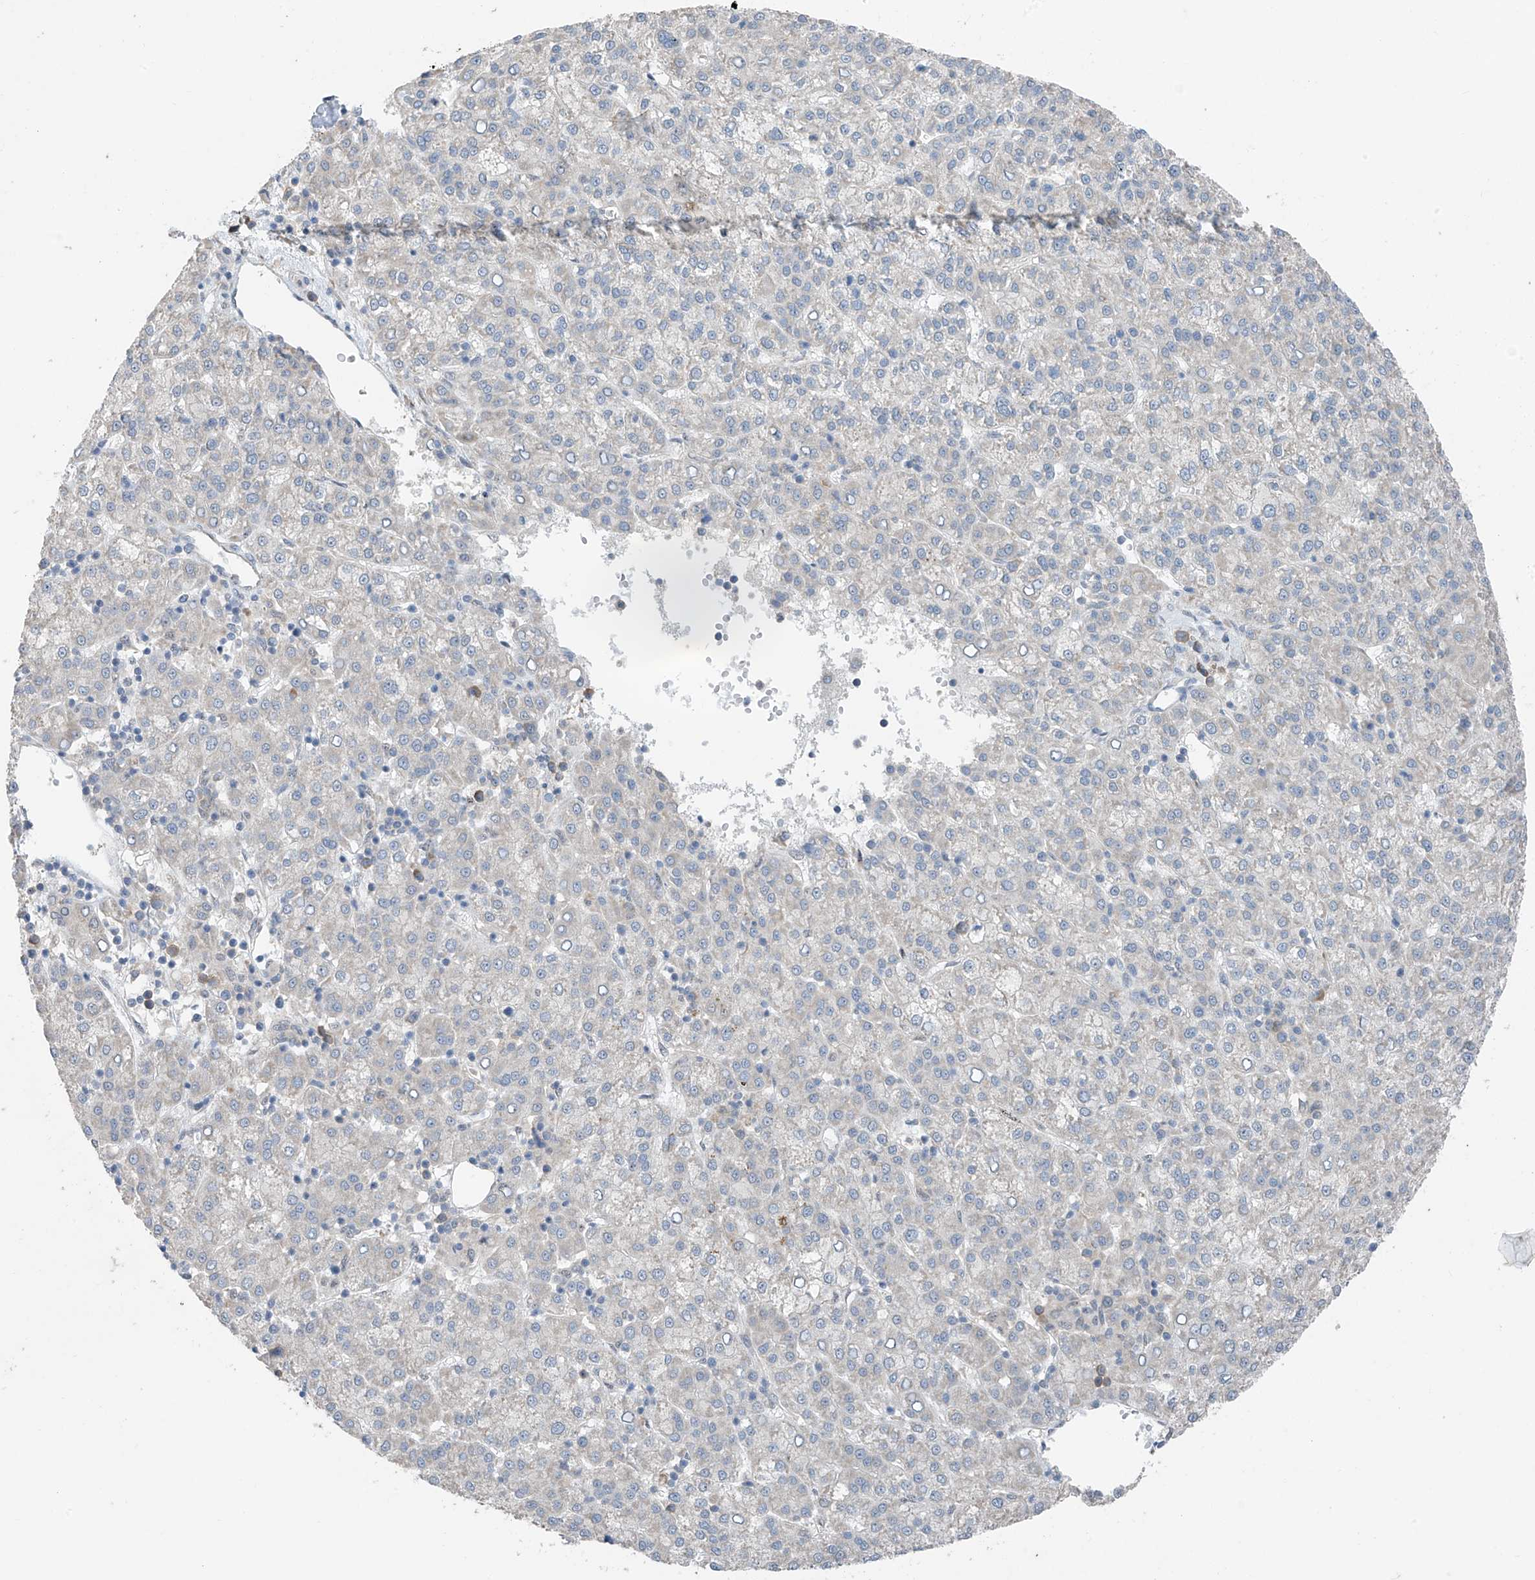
{"staining": {"intensity": "negative", "quantity": "none", "location": "none"}, "tissue": "liver cancer", "cell_type": "Tumor cells", "image_type": "cancer", "snomed": [{"axis": "morphology", "description": "Carcinoma, Hepatocellular, NOS"}, {"axis": "topography", "description": "Liver"}], "caption": "Tumor cells are negative for brown protein staining in liver cancer (hepatocellular carcinoma).", "gene": "RPL4", "patient": {"sex": "female", "age": 58}}